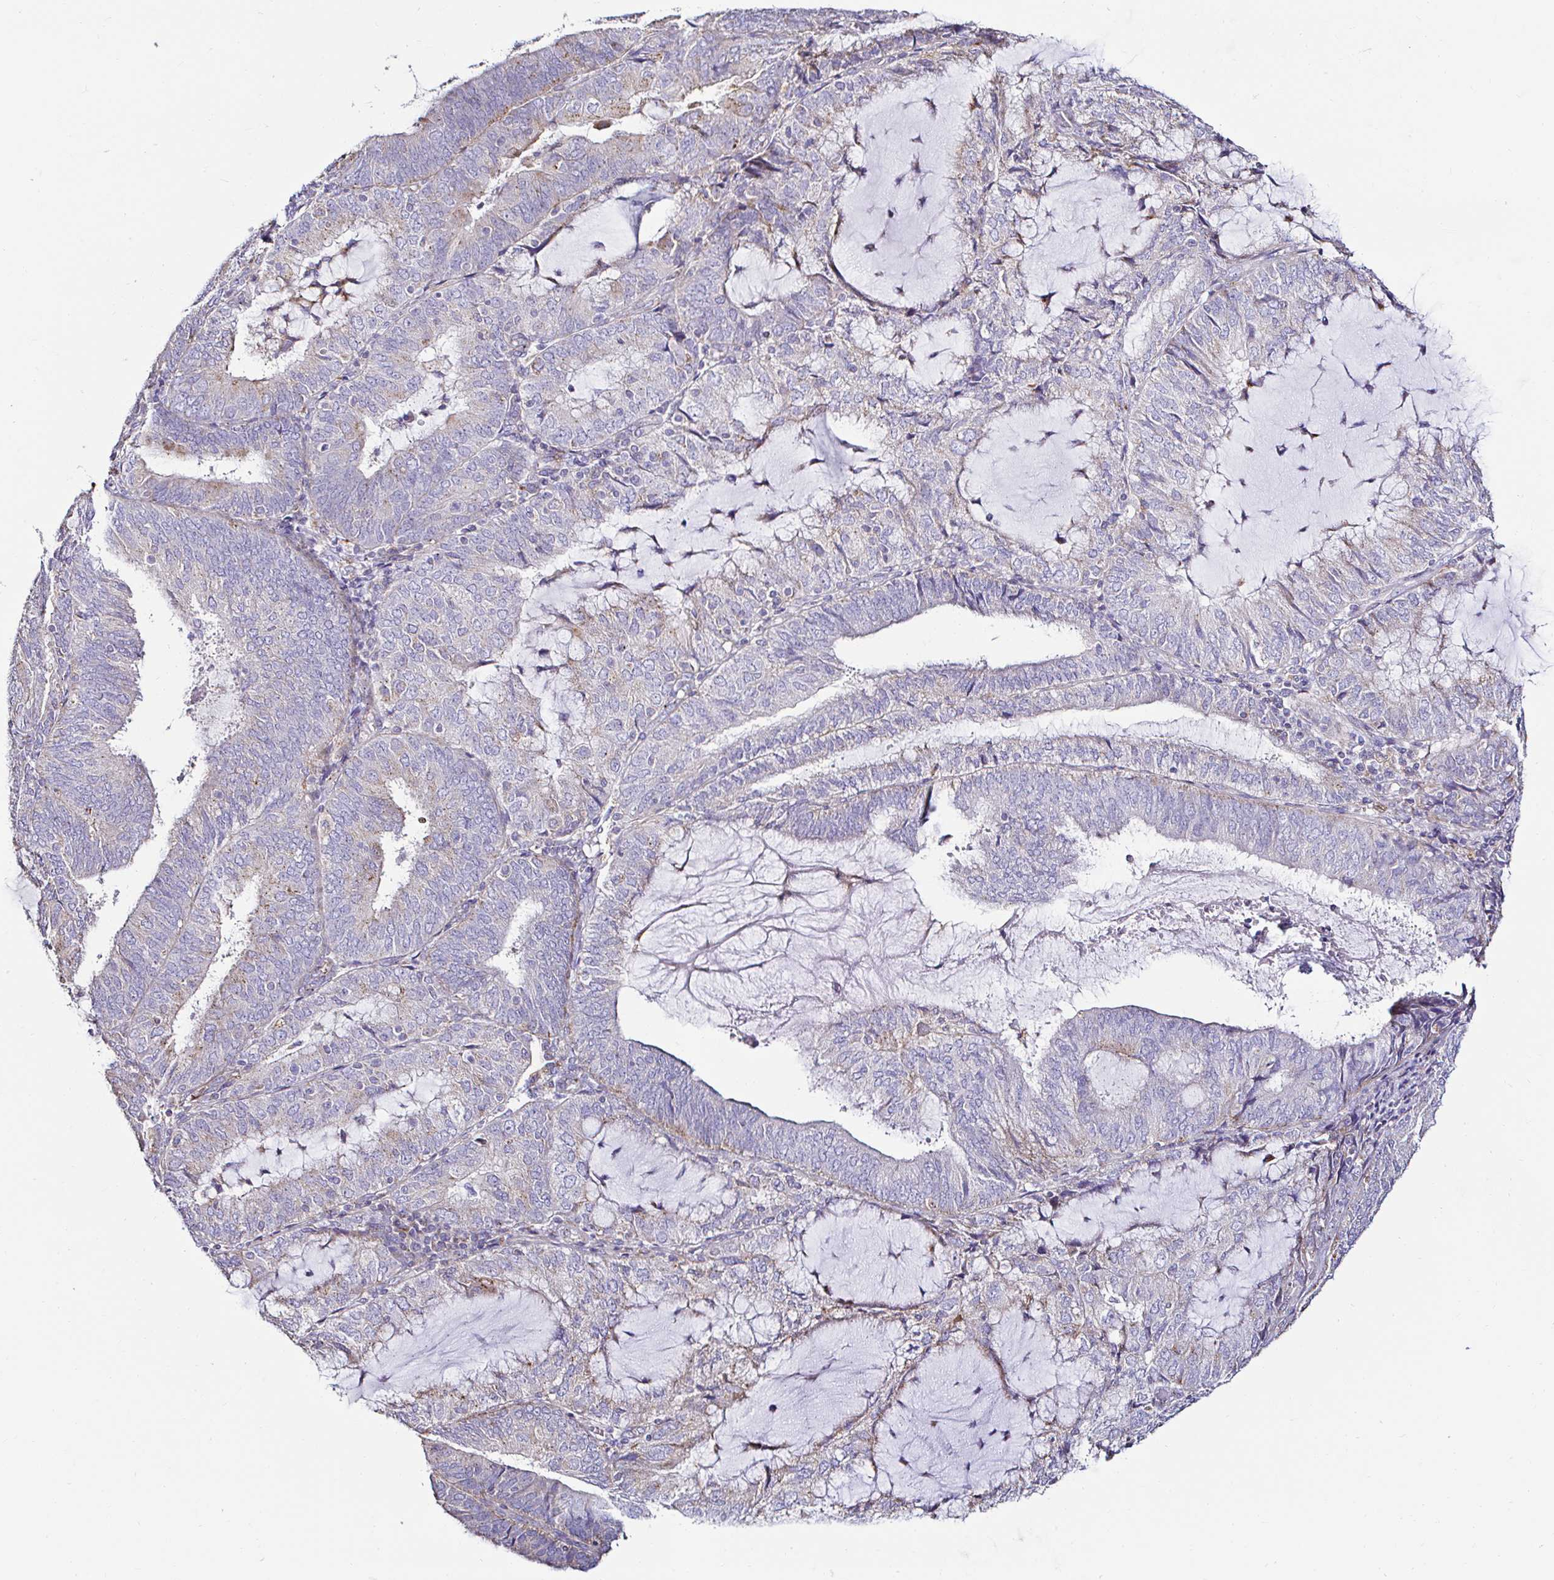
{"staining": {"intensity": "negative", "quantity": "none", "location": "none"}, "tissue": "endometrial cancer", "cell_type": "Tumor cells", "image_type": "cancer", "snomed": [{"axis": "morphology", "description": "Adenocarcinoma, NOS"}, {"axis": "topography", "description": "Endometrium"}], "caption": "Image shows no protein positivity in tumor cells of endometrial adenocarcinoma tissue.", "gene": "GALNS", "patient": {"sex": "female", "age": 81}}